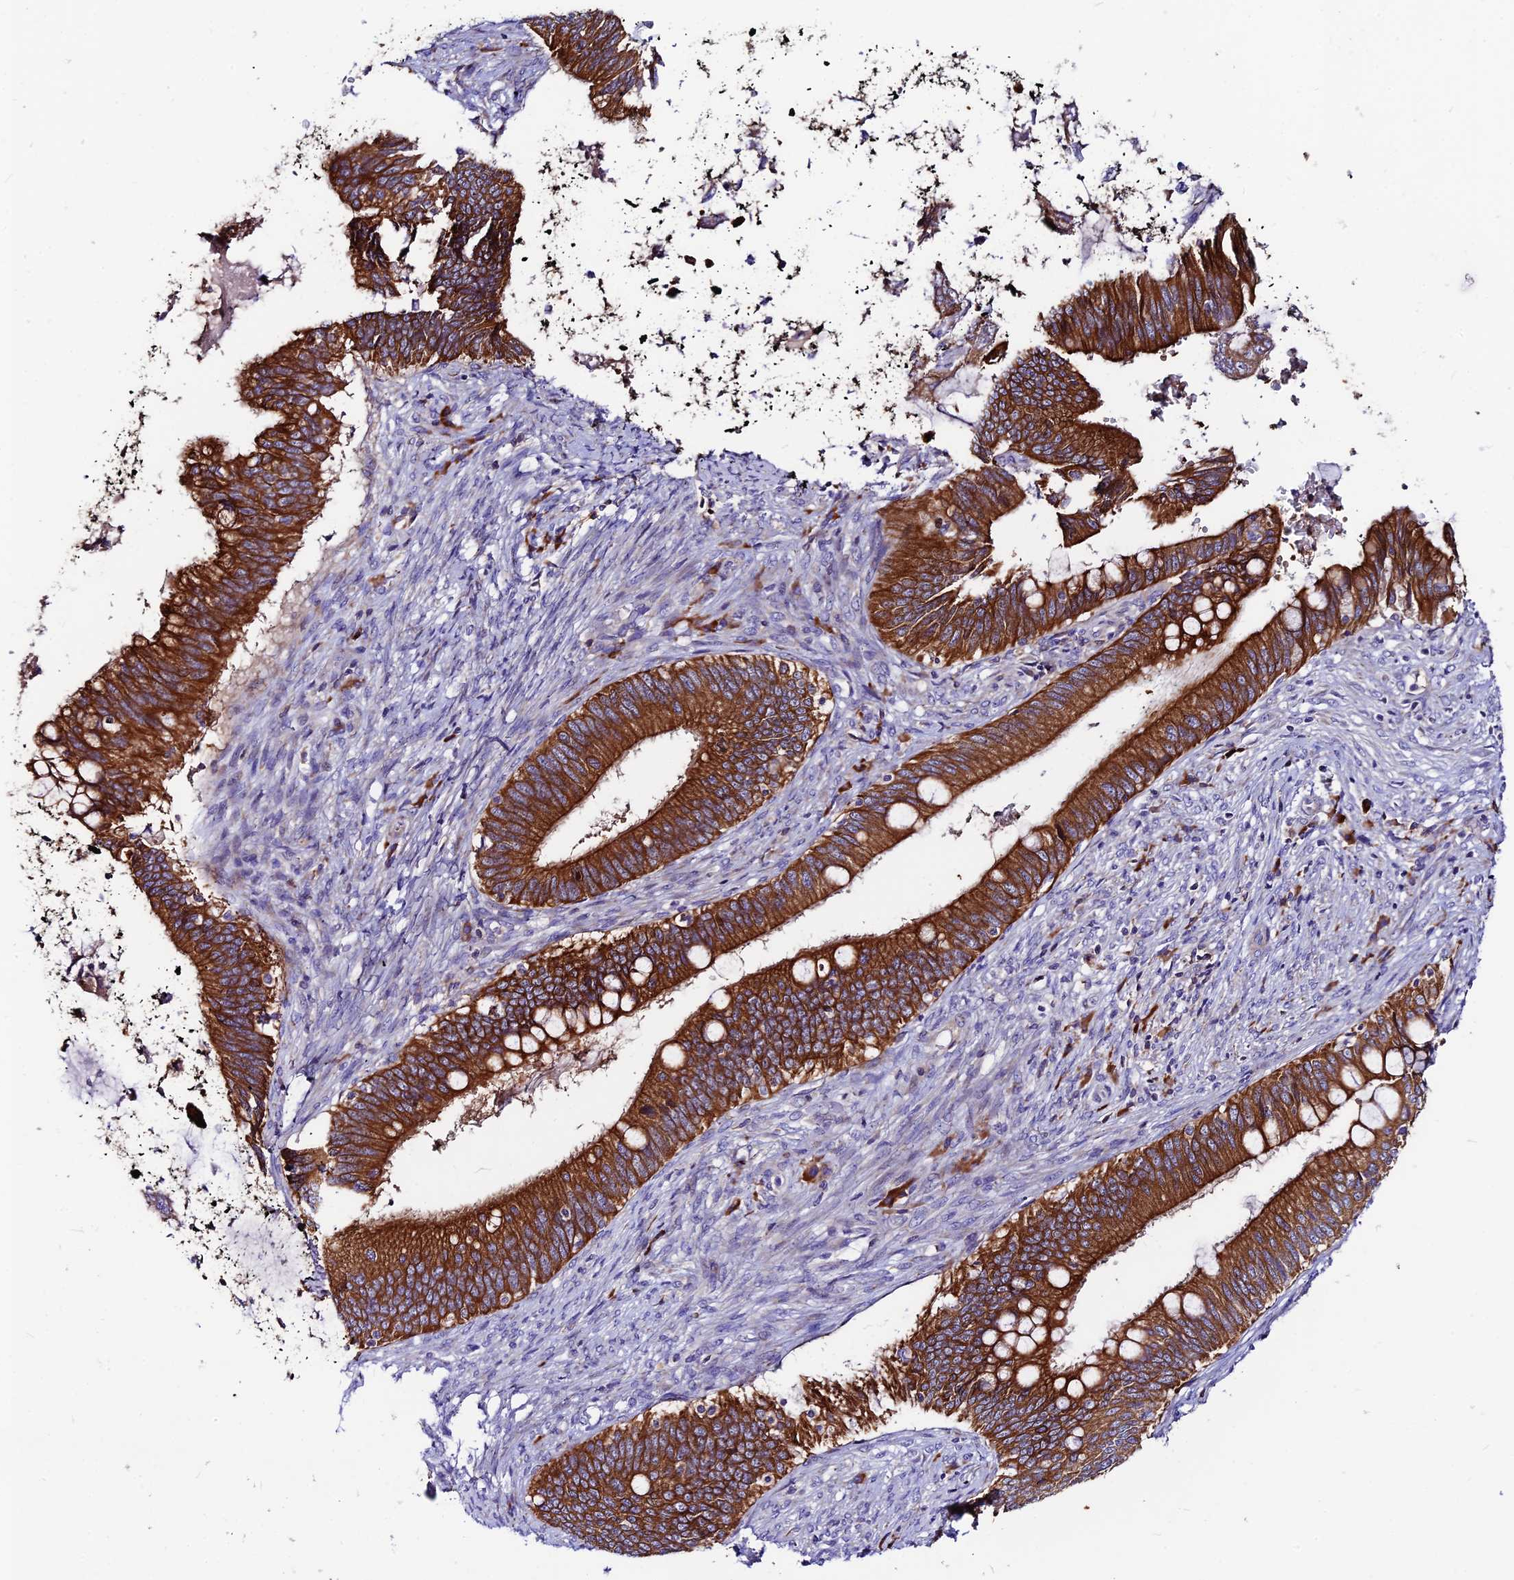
{"staining": {"intensity": "strong", "quantity": ">75%", "location": "cytoplasmic/membranous"}, "tissue": "cervical cancer", "cell_type": "Tumor cells", "image_type": "cancer", "snomed": [{"axis": "morphology", "description": "Adenocarcinoma, NOS"}, {"axis": "topography", "description": "Cervix"}], "caption": "Adenocarcinoma (cervical) stained with a brown dye reveals strong cytoplasmic/membranous positive positivity in approximately >75% of tumor cells.", "gene": "DENND2D", "patient": {"sex": "female", "age": 42}}